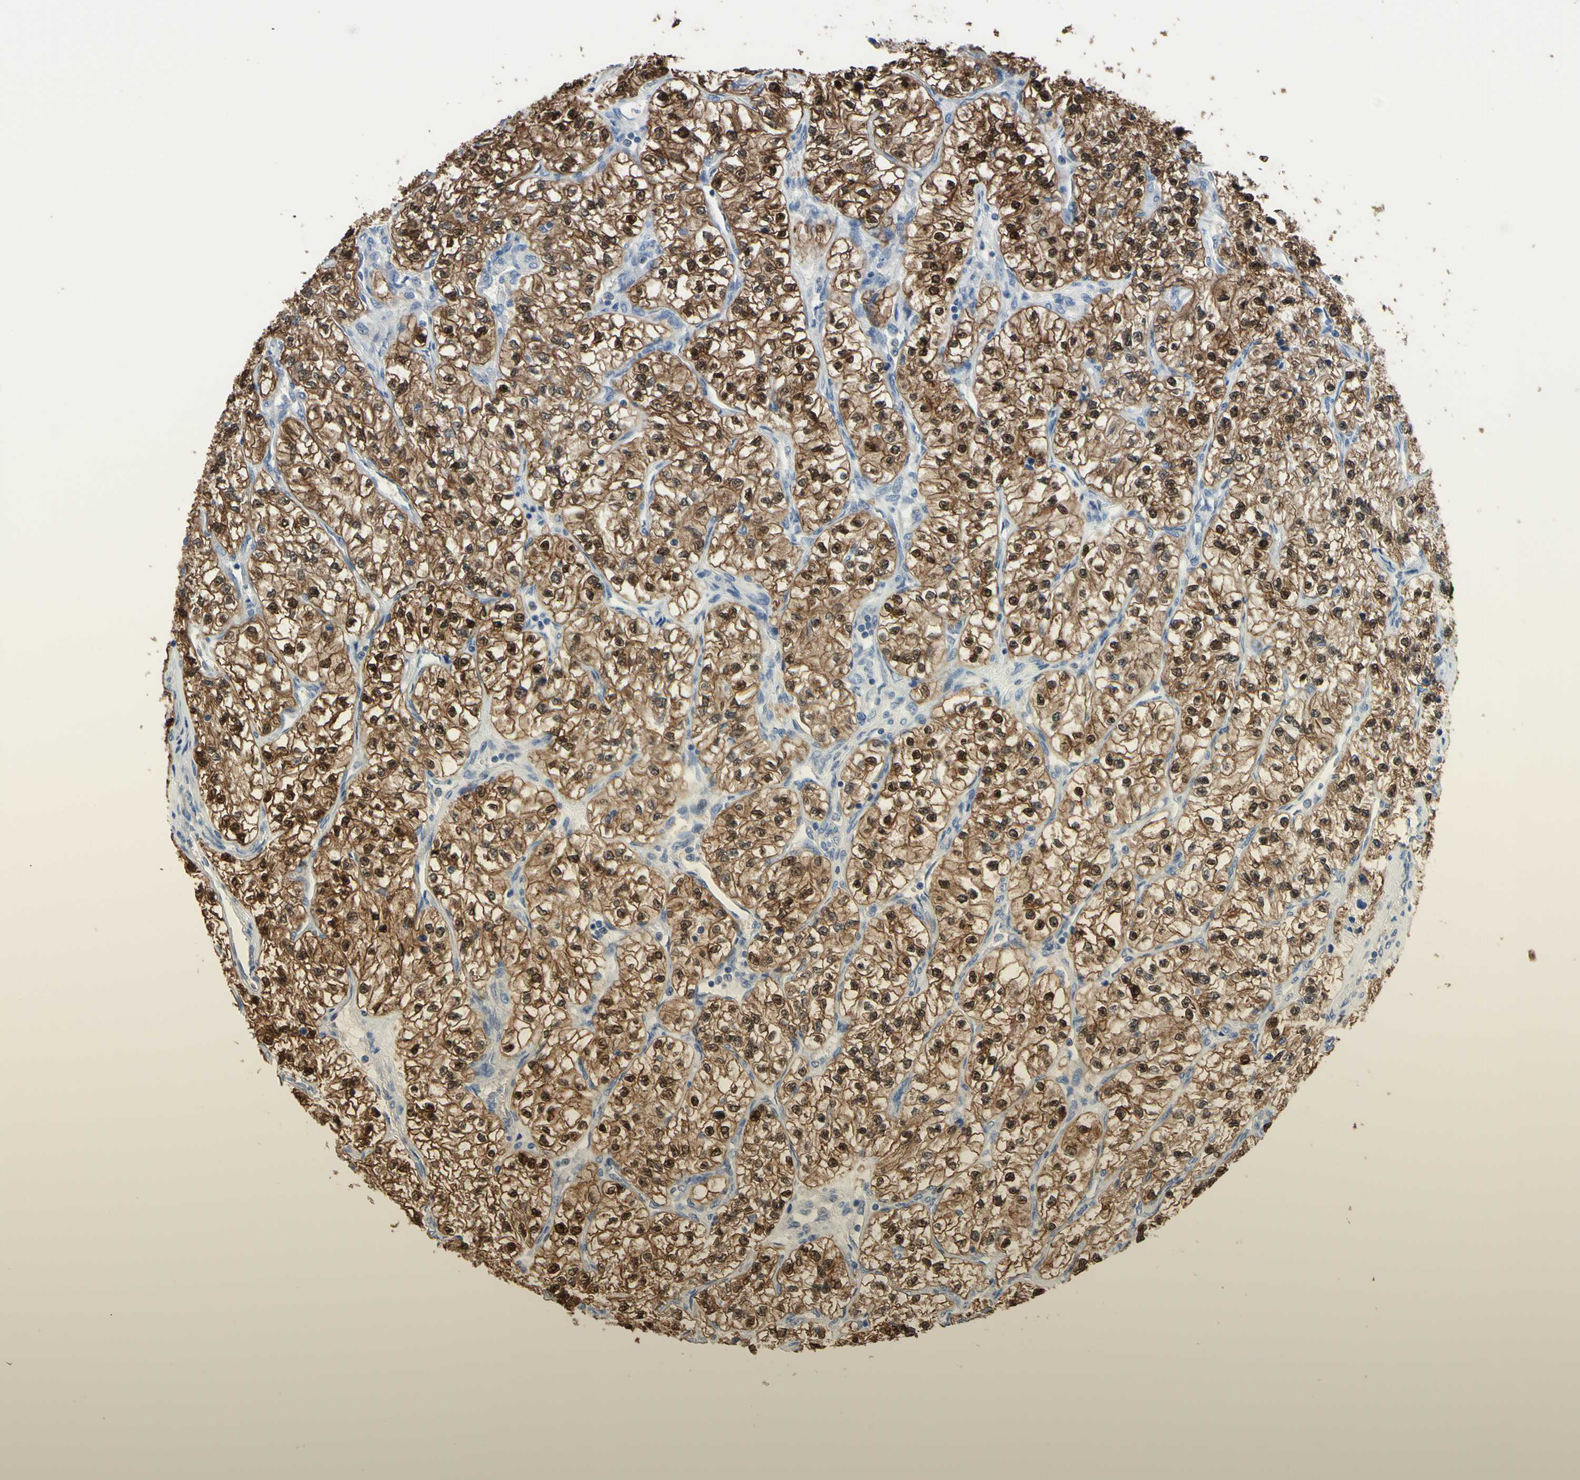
{"staining": {"intensity": "strong", "quantity": ">75%", "location": "cytoplasmic/membranous,nuclear"}, "tissue": "renal cancer", "cell_type": "Tumor cells", "image_type": "cancer", "snomed": [{"axis": "morphology", "description": "Adenocarcinoma, NOS"}, {"axis": "topography", "description": "Kidney"}], "caption": "DAB (3,3'-diaminobenzidine) immunohistochemical staining of renal adenocarcinoma demonstrates strong cytoplasmic/membranous and nuclear protein positivity in approximately >75% of tumor cells. The staining is performed using DAB brown chromogen to label protein expression. The nuclei are counter-stained blue using hematoxylin.", "gene": "UPK3B", "patient": {"sex": "female", "age": 57}}